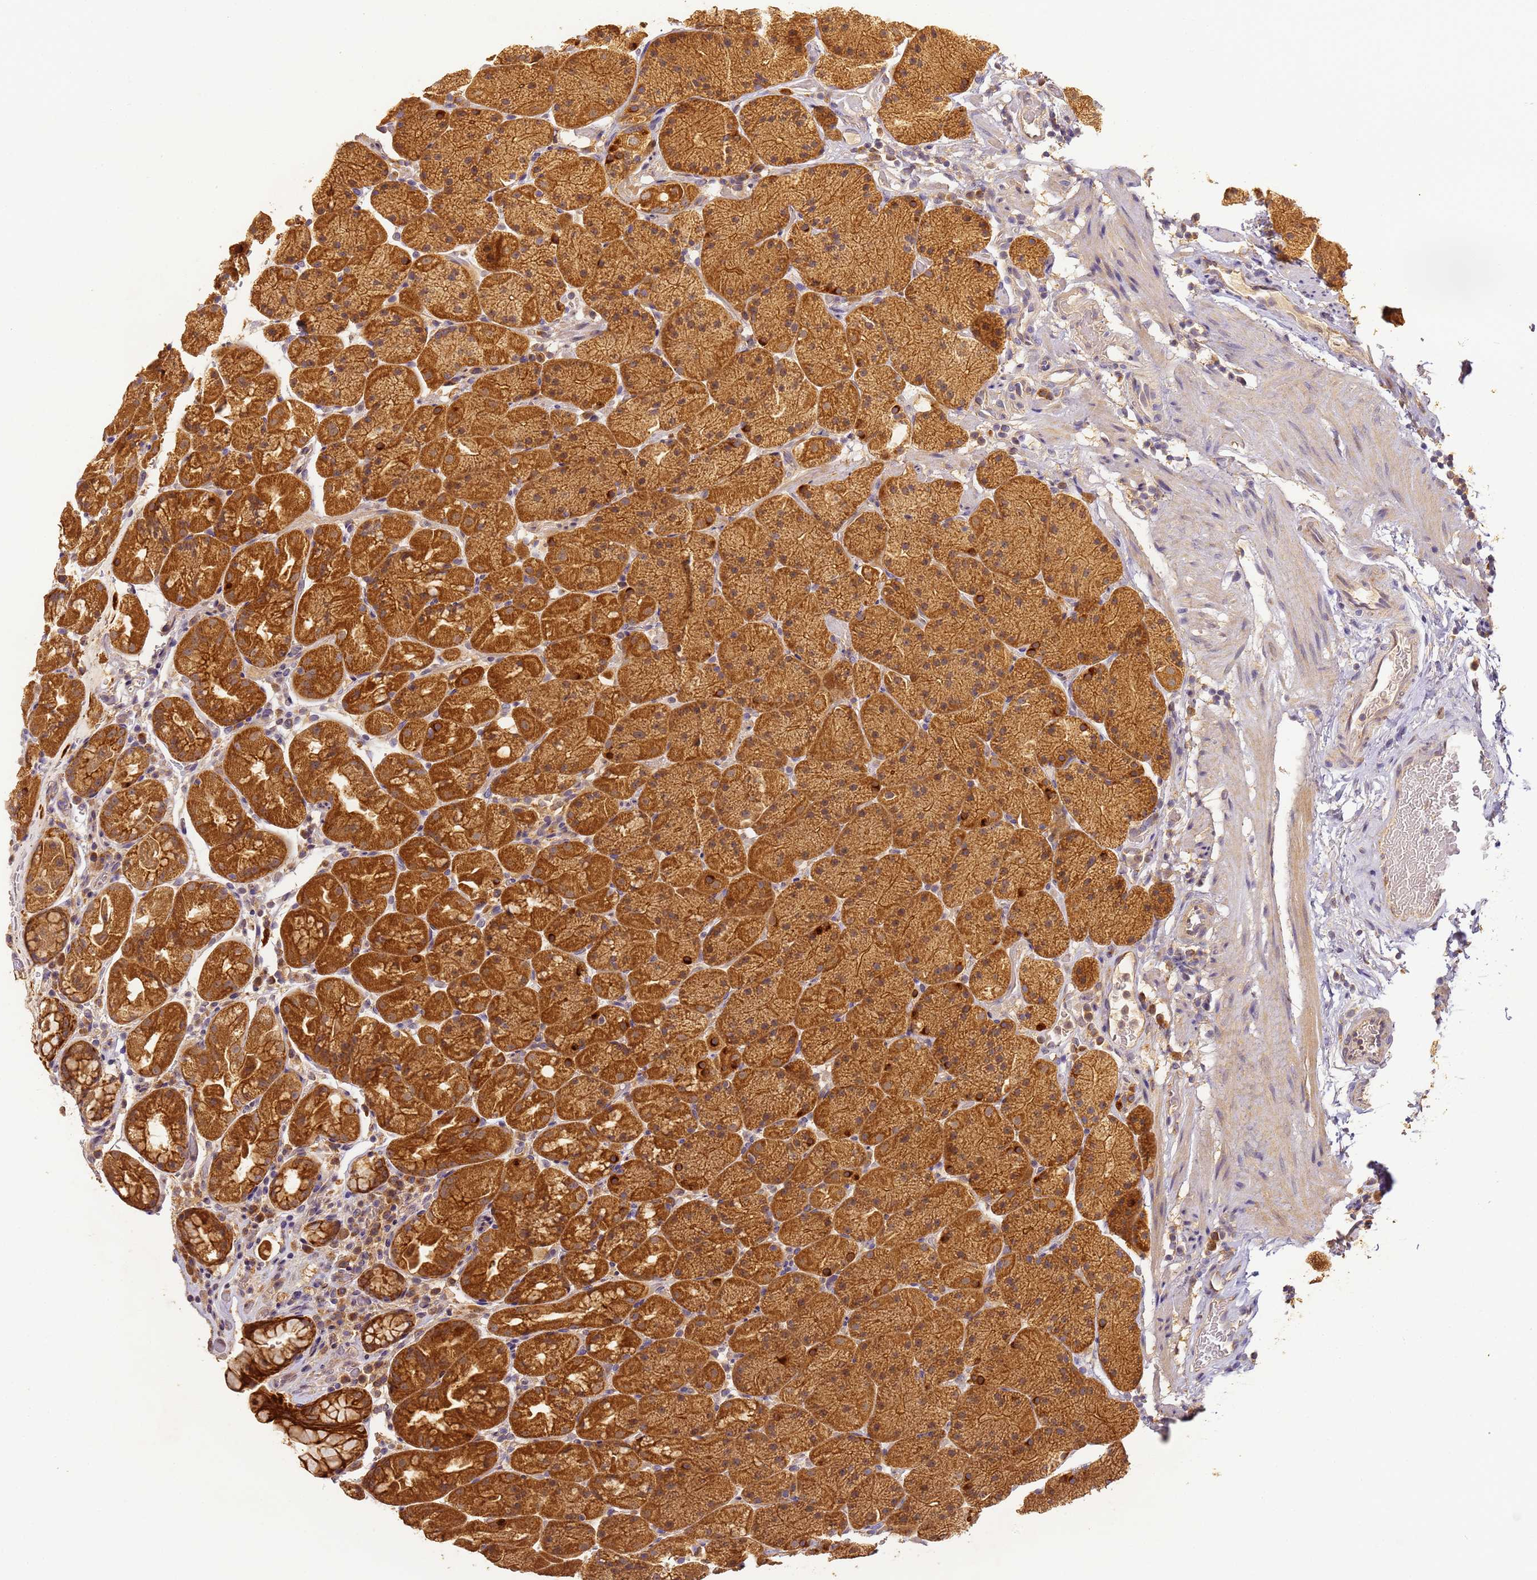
{"staining": {"intensity": "strong", "quantity": ">75%", "location": "cytoplasmic/membranous"}, "tissue": "stomach", "cell_type": "Glandular cells", "image_type": "normal", "snomed": [{"axis": "morphology", "description": "Normal tissue, NOS"}, {"axis": "topography", "description": "Stomach, upper"}, {"axis": "topography", "description": "Stomach, lower"}], "caption": "Immunohistochemistry staining of unremarkable stomach, which shows high levels of strong cytoplasmic/membranous positivity in about >75% of glandular cells indicating strong cytoplasmic/membranous protein expression. The staining was performed using DAB (3,3'-diaminobenzidine) (brown) for protein detection and nuclei were counterstained in hematoxylin (blue).", "gene": "TIGAR", "patient": {"sex": "male", "age": 67}}